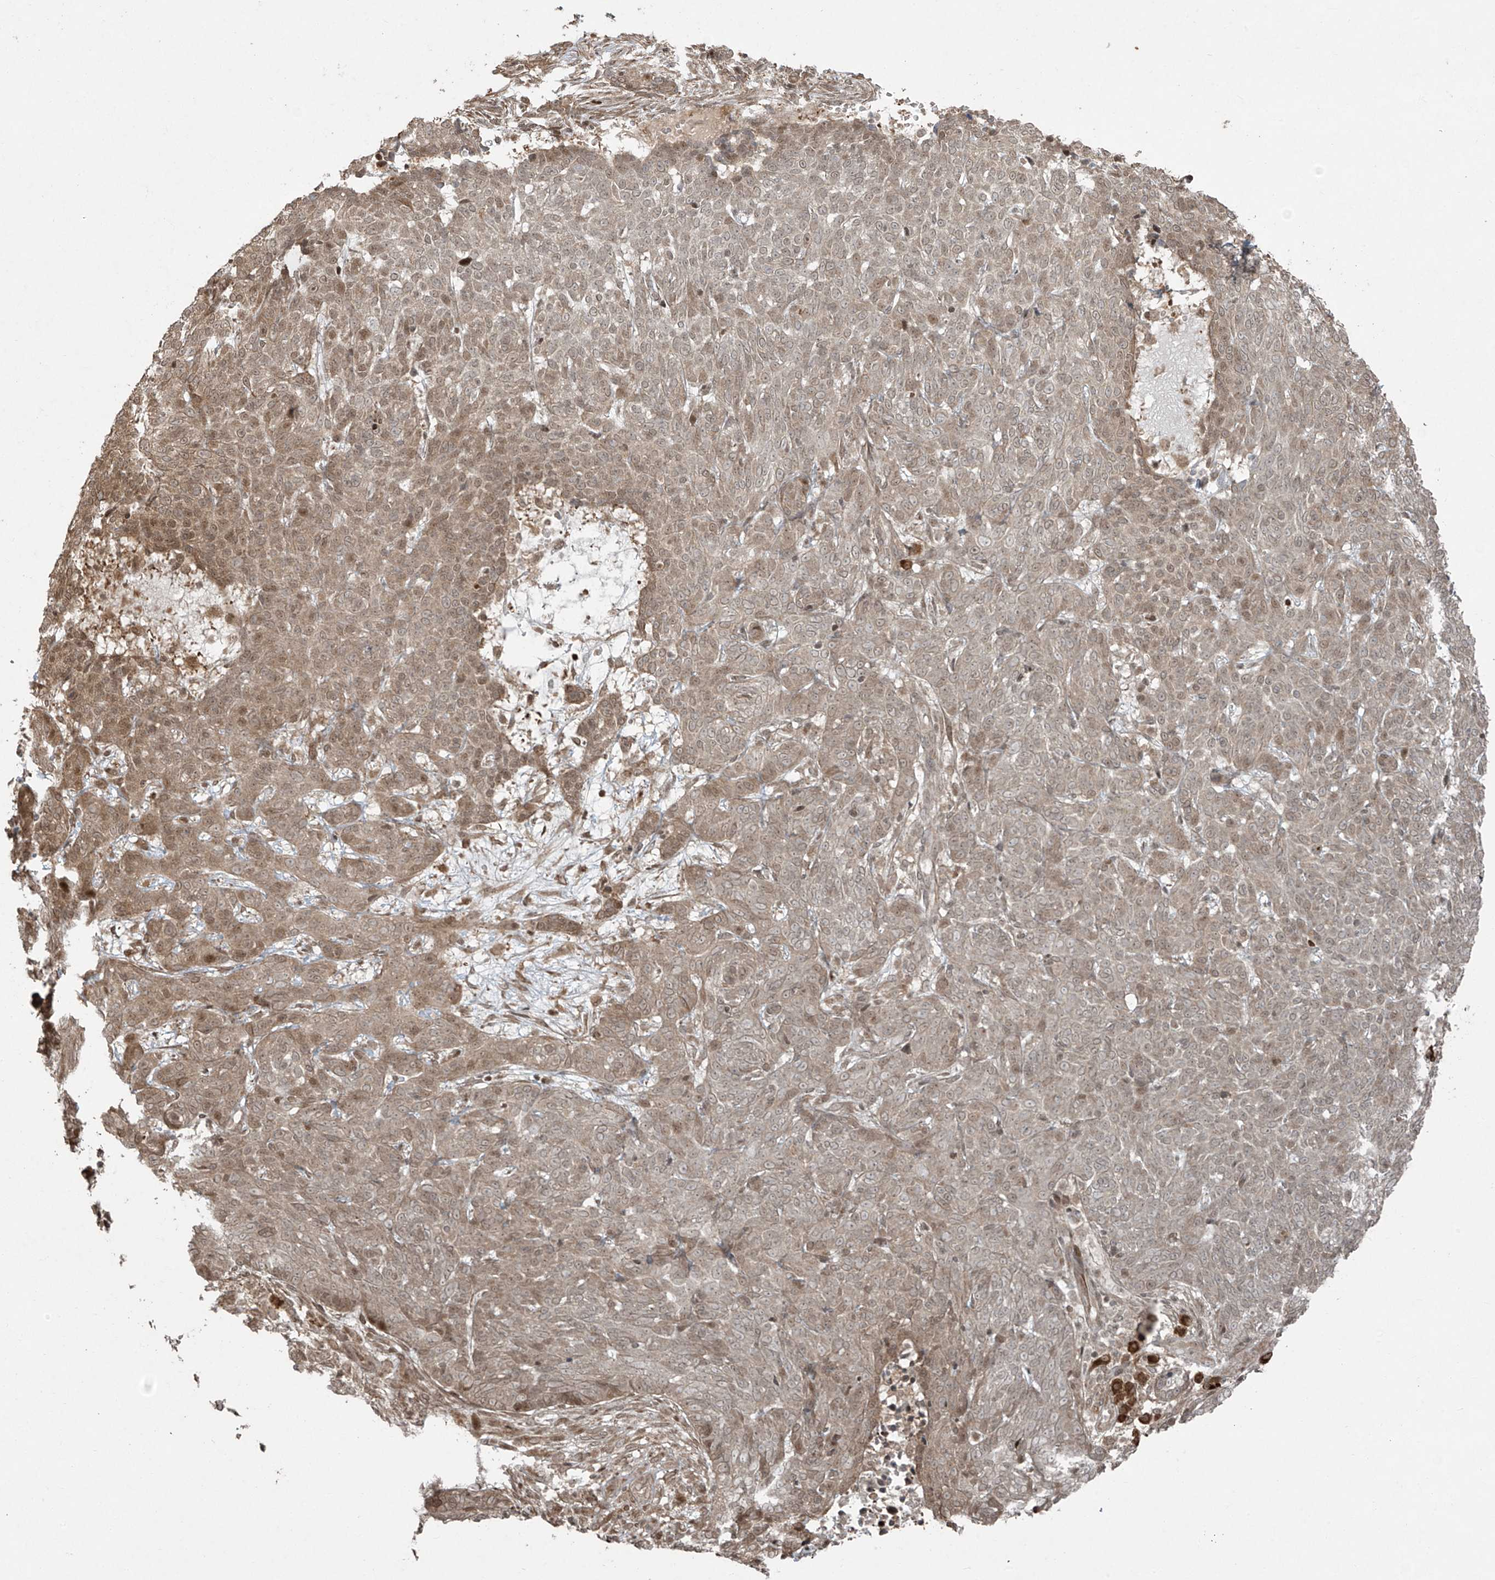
{"staining": {"intensity": "moderate", "quantity": "25%-75%", "location": "cytoplasmic/membranous,nuclear"}, "tissue": "skin cancer", "cell_type": "Tumor cells", "image_type": "cancer", "snomed": [{"axis": "morphology", "description": "Basal cell carcinoma"}, {"axis": "topography", "description": "Skin"}], "caption": "A histopathology image showing moderate cytoplasmic/membranous and nuclear expression in about 25%-75% of tumor cells in skin cancer, as visualized by brown immunohistochemical staining.", "gene": "TTC22", "patient": {"sex": "male", "age": 85}}